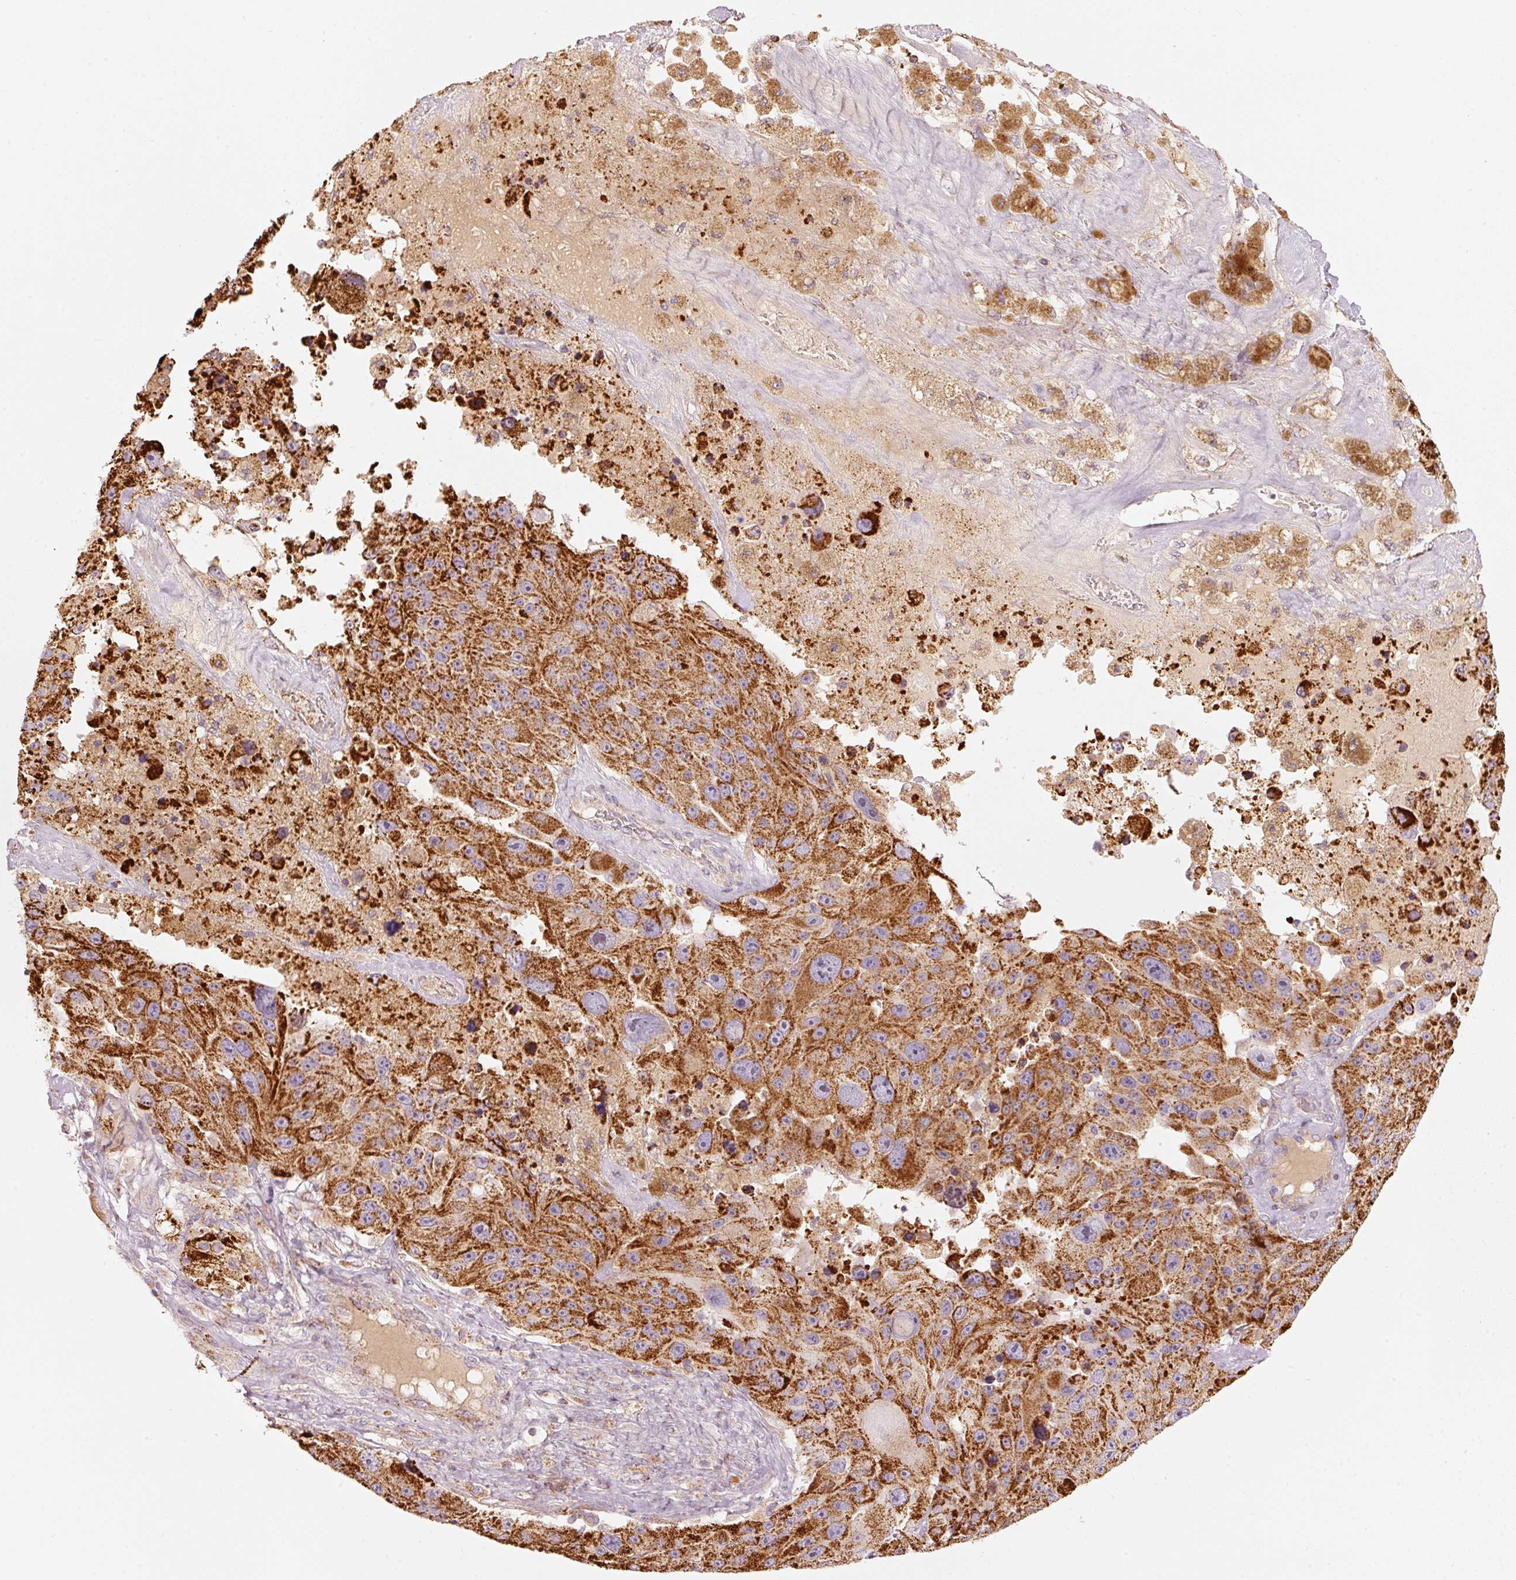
{"staining": {"intensity": "strong", "quantity": ">75%", "location": "cytoplasmic/membranous"}, "tissue": "melanoma", "cell_type": "Tumor cells", "image_type": "cancer", "snomed": [{"axis": "morphology", "description": "Malignant melanoma, Metastatic site"}, {"axis": "topography", "description": "Lymph node"}], "caption": "Melanoma stained with immunohistochemistry exhibits strong cytoplasmic/membranous positivity in about >75% of tumor cells.", "gene": "C17orf98", "patient": {"sex": "male", "age": 62}}